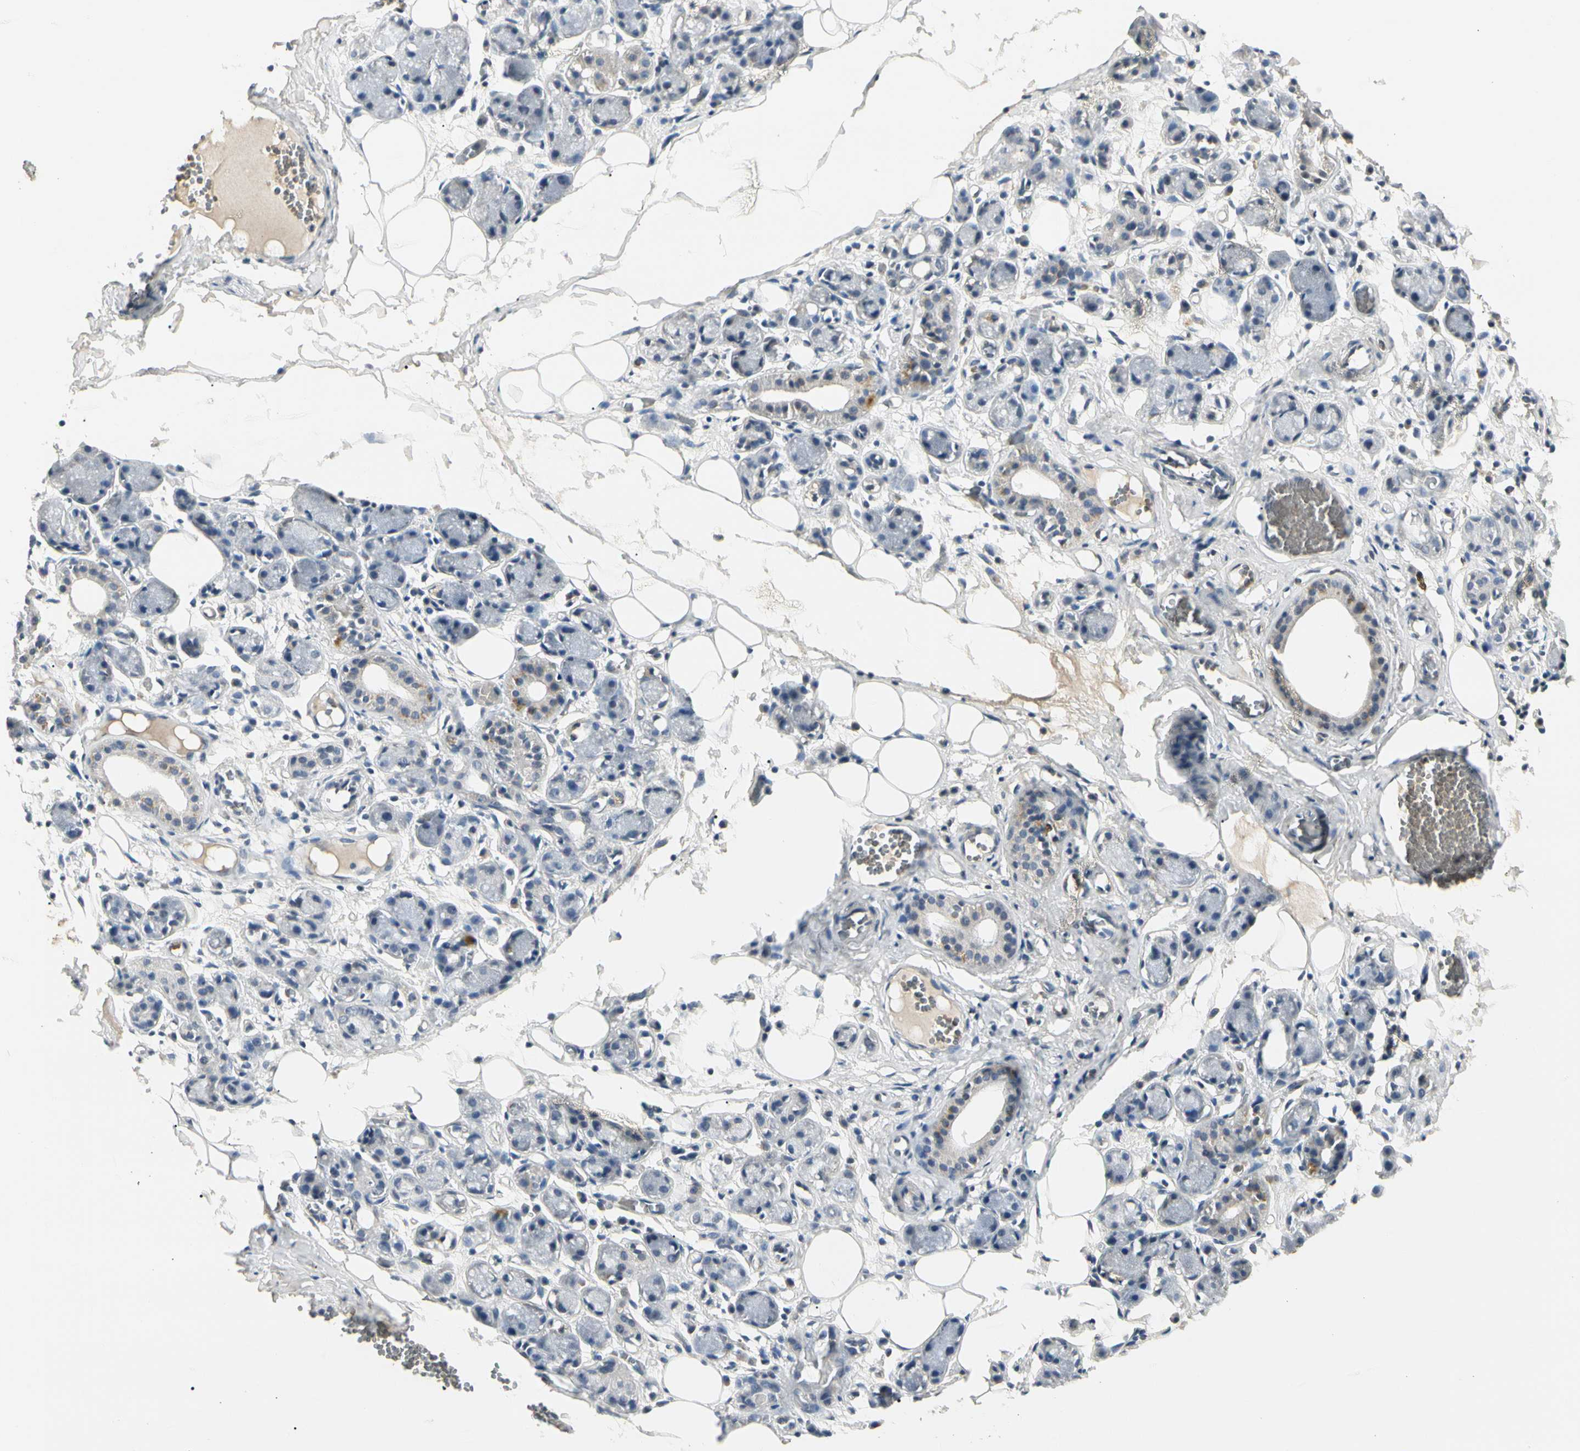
{"staining": {"intensity": "weak", "quantity": "25%-75%", "location": "cytoplasmic/membranous"}, "tissue": "adipose tissue", "cell_type": "Adipocytes", "image_type": "normal", "snomed": [{"axis": "morphology", "description": "Normal tissue, NOS"}, {"axis": "morphology", "description": "Inflammation, NOS"}, {"axis": "topography", "description": "Vascular tissue"}, {"axis": "topography", "description": "Salivary gland"}], "caption": "Protein staining exhibits weak cytoplasmic/membranous positivity in approximately 25%-75% of adipocytes in unremarkable adipose tissue. (Stains: DAB in brown, nuclei in blue, Microscopy: brightfield microscopy at high magnification).", "gene": "GREM1", "patient": {"sex": "female", "age": 75}}